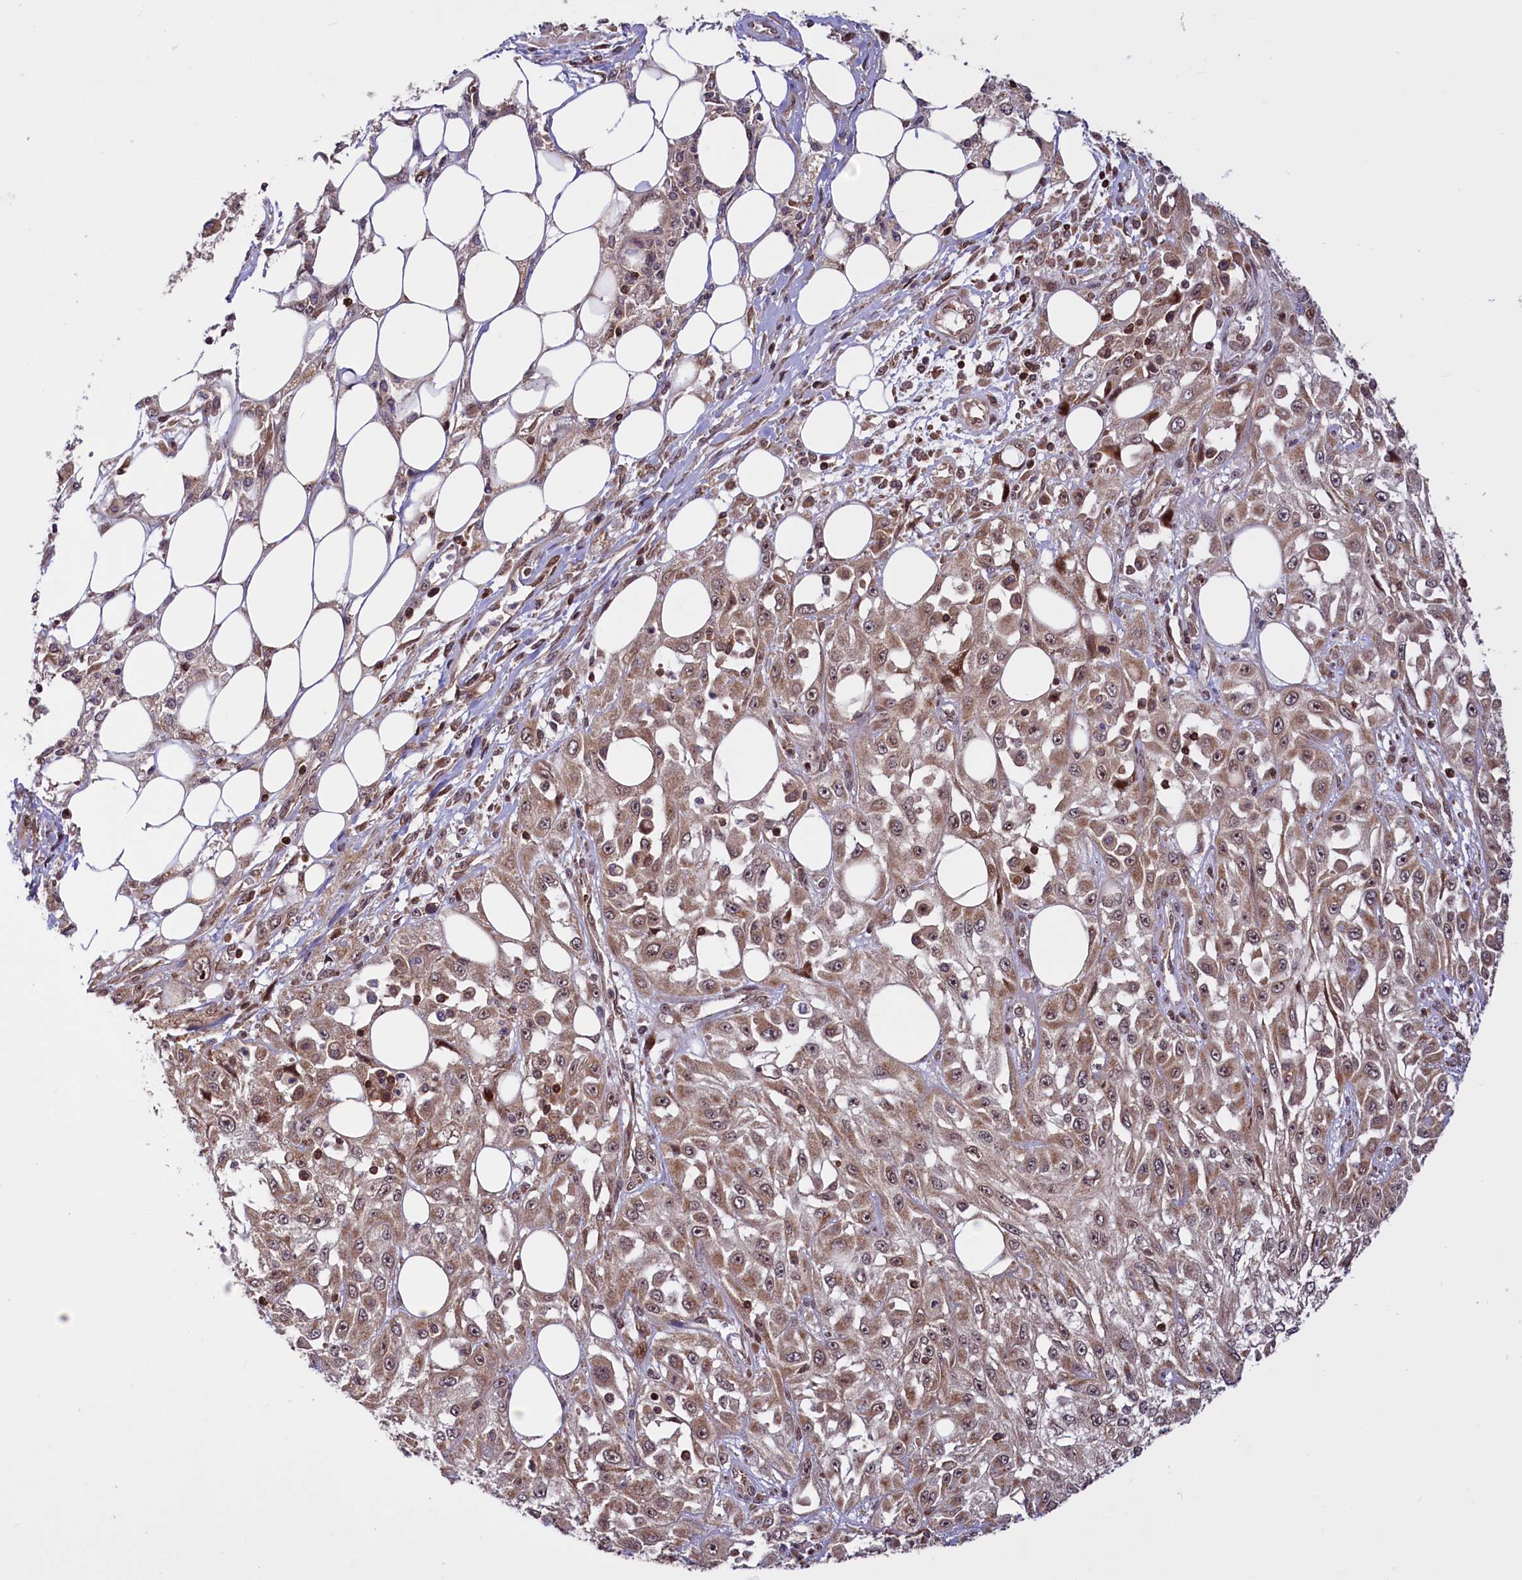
{"staining": {"intensity": "moderate", "quantity": ">75%", "location": "cytoplasmic/membranous"}, "tissue": "skin cancer", "cell_type": "Tumor cells", "image_type": "cancer", "snomed": [{"axis": "morphology", "description": "Squamous cell carcinoma, NOS"}, {"axis": "morphology", "description": "Squamous cell carcinoma, metastatic, NOS"}, {"axis": "topography", "description": "Skin"}, {"axis": "topography", "description": "Lymph node"}], "caption": "Moderate cytoplasmic/membranous protein positivity is present in about >75% of tumor cells in skin cancer. Nuclei are stained in blue.", "gene": "PHC3", "patient": {"sex": "male", "age": 75}}